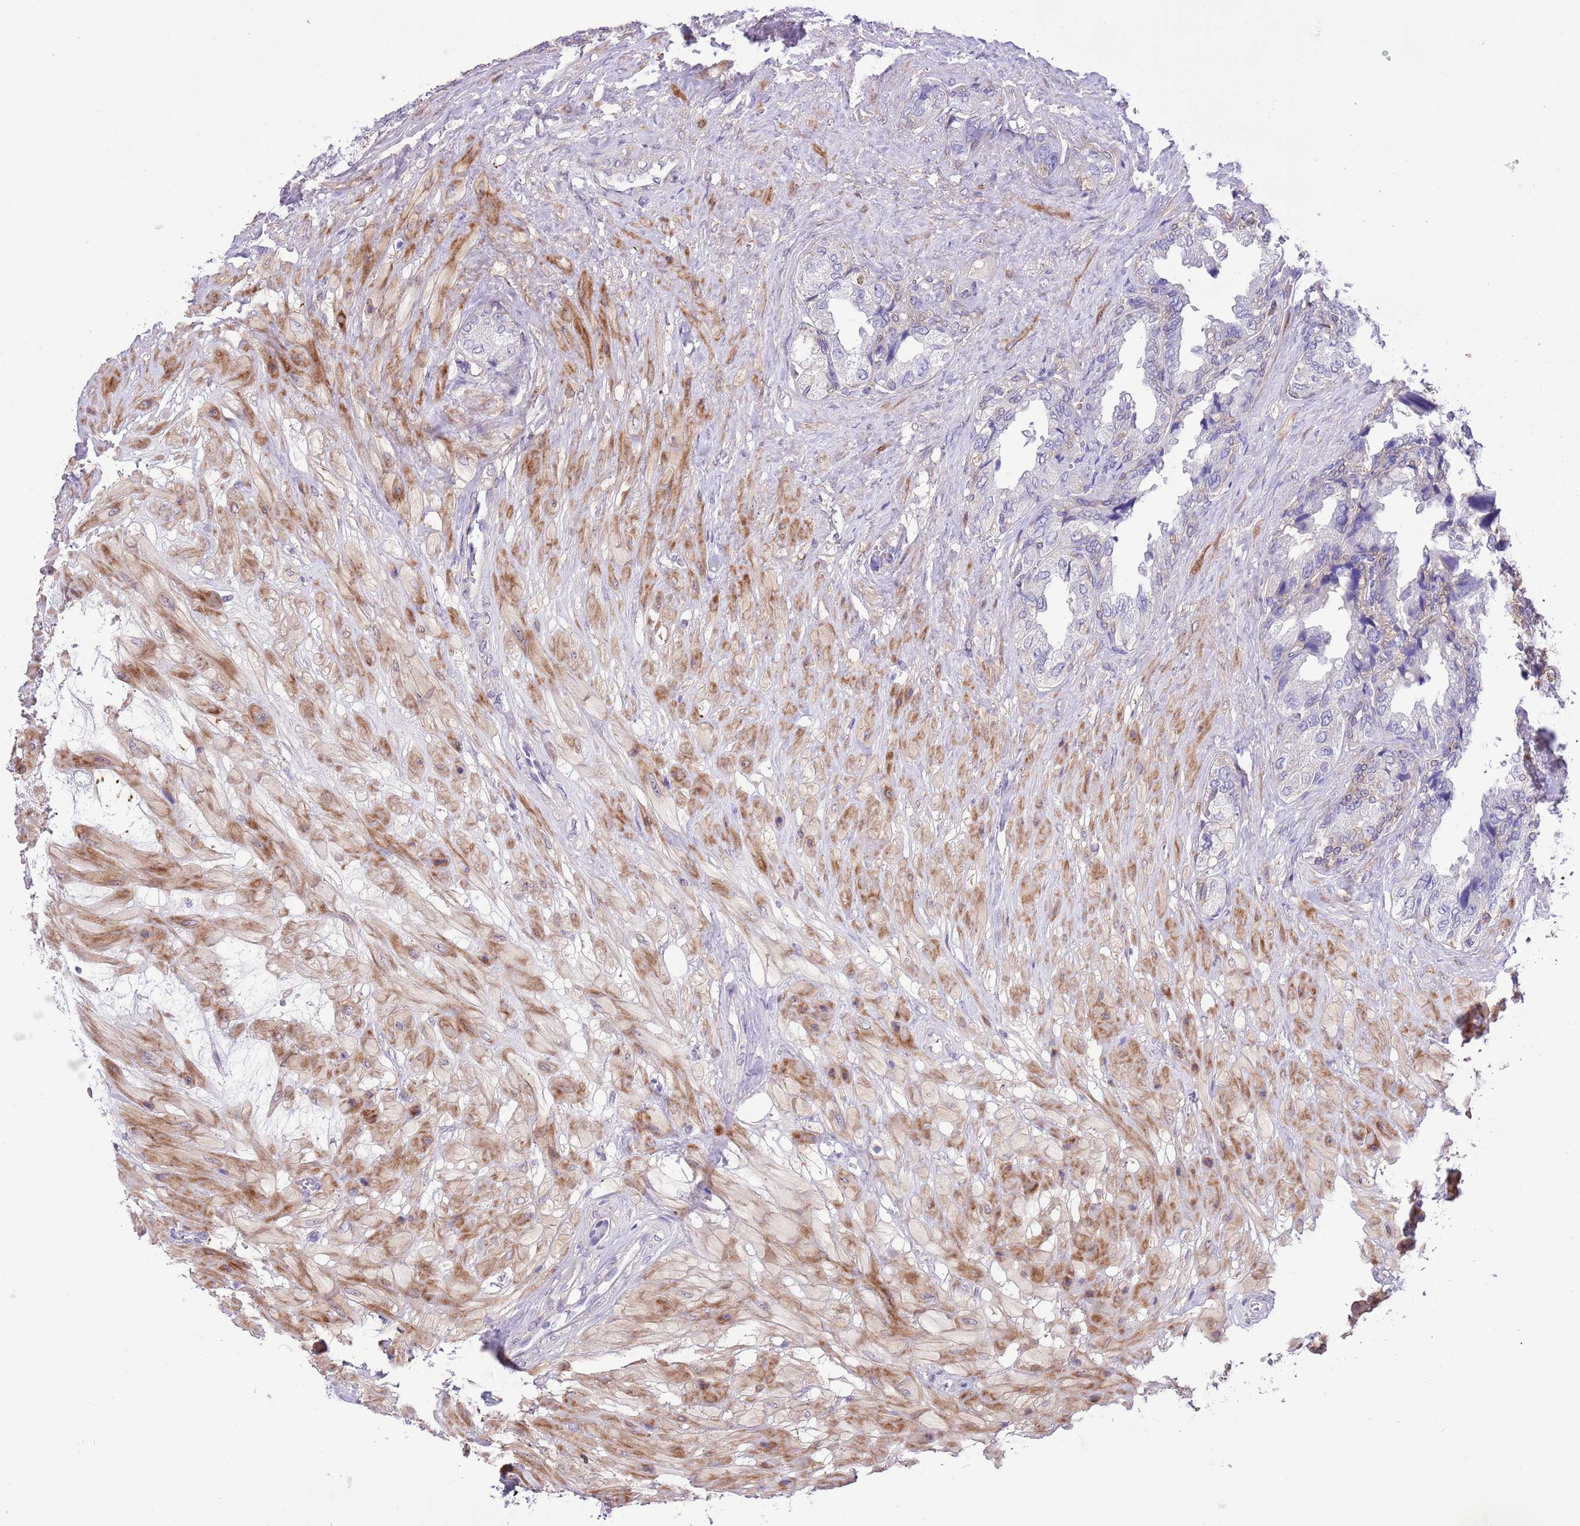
{"staining": {"intensity": "moderate", "quantity": "<25%", "location": "cytoplasmic/membranous"}, "tissue": "seminal vesicle", "cell_type": "Glandular cells", "image_type": "normal", "snomed": [{"axis": "morphology", "description": "Normal tissue, NOS"}, {"axis": "topography", "description": "Seminal veicle"}, {"axis": "topography", "description": "Peripheral nerve tissue"}], "caption": "Moderate cytoplasmic/membranous staining for a protein is identified in approximately <25% of glandular cells of benign seminal vesicle using IHC.", "gene": "PRR32", "patient": {"sex": "male", "age": 60}}